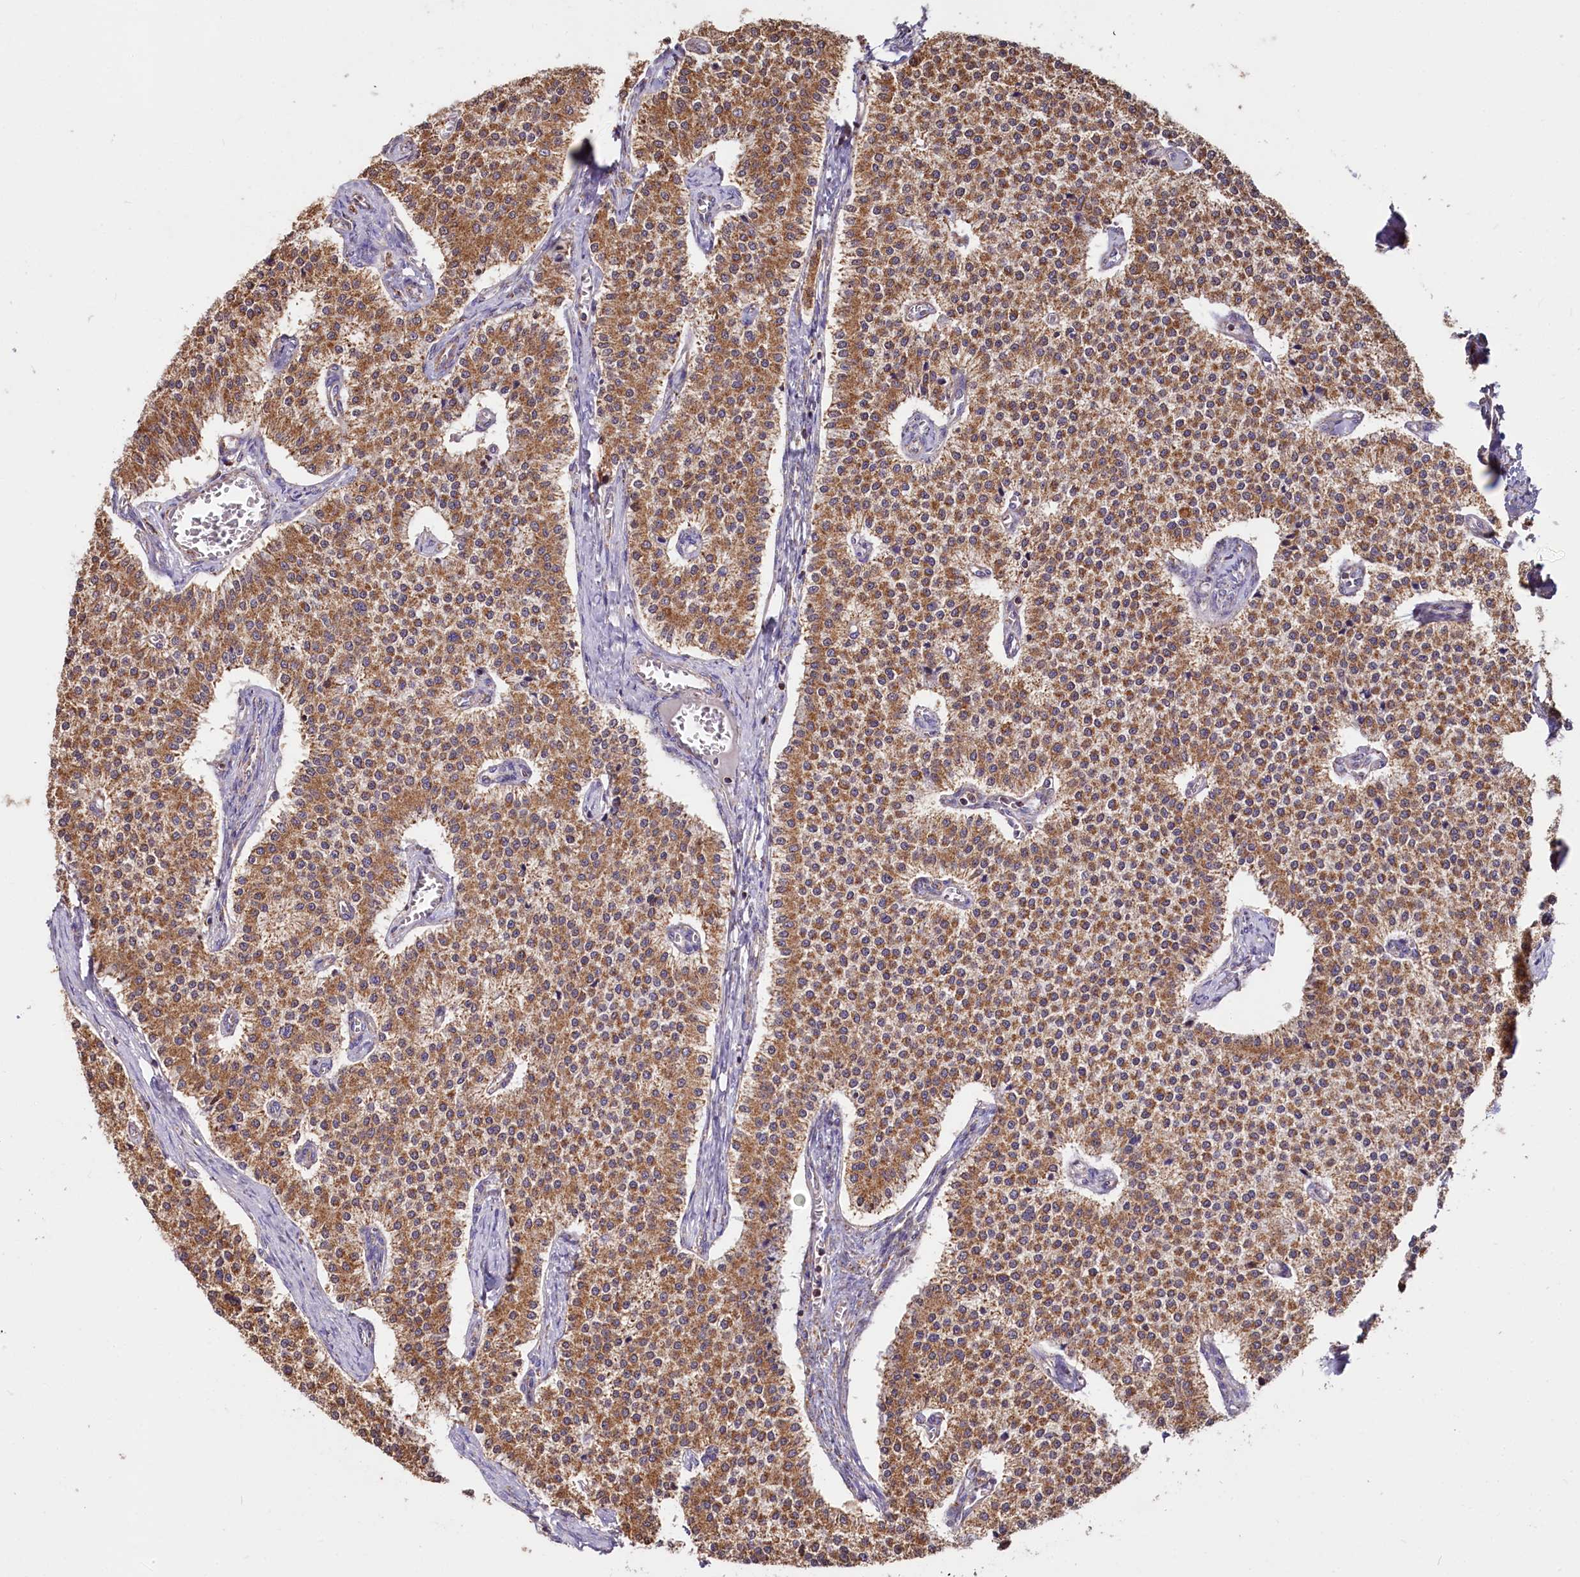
{"staining": {"intensity": "moderate", "quantity": ">75%", "location": "cytoplasmic/membranous"}, "tissue": "carcinoid", "cell_type": "Tumor cells", "image_type": "cancer", "snomed": [{"axis": "morphology", "description": "Carcinoid, malignant, NOS"}, {"axis": "topography", "description": "Colon"}], "caption": "An image of human carcinoid (malignant) stained for a protein shows moderate cytoplasmic/membranous brown staining in tumor cells.", "gene": "NUDT15", "patient": {"sex": "female", "age": 52}}